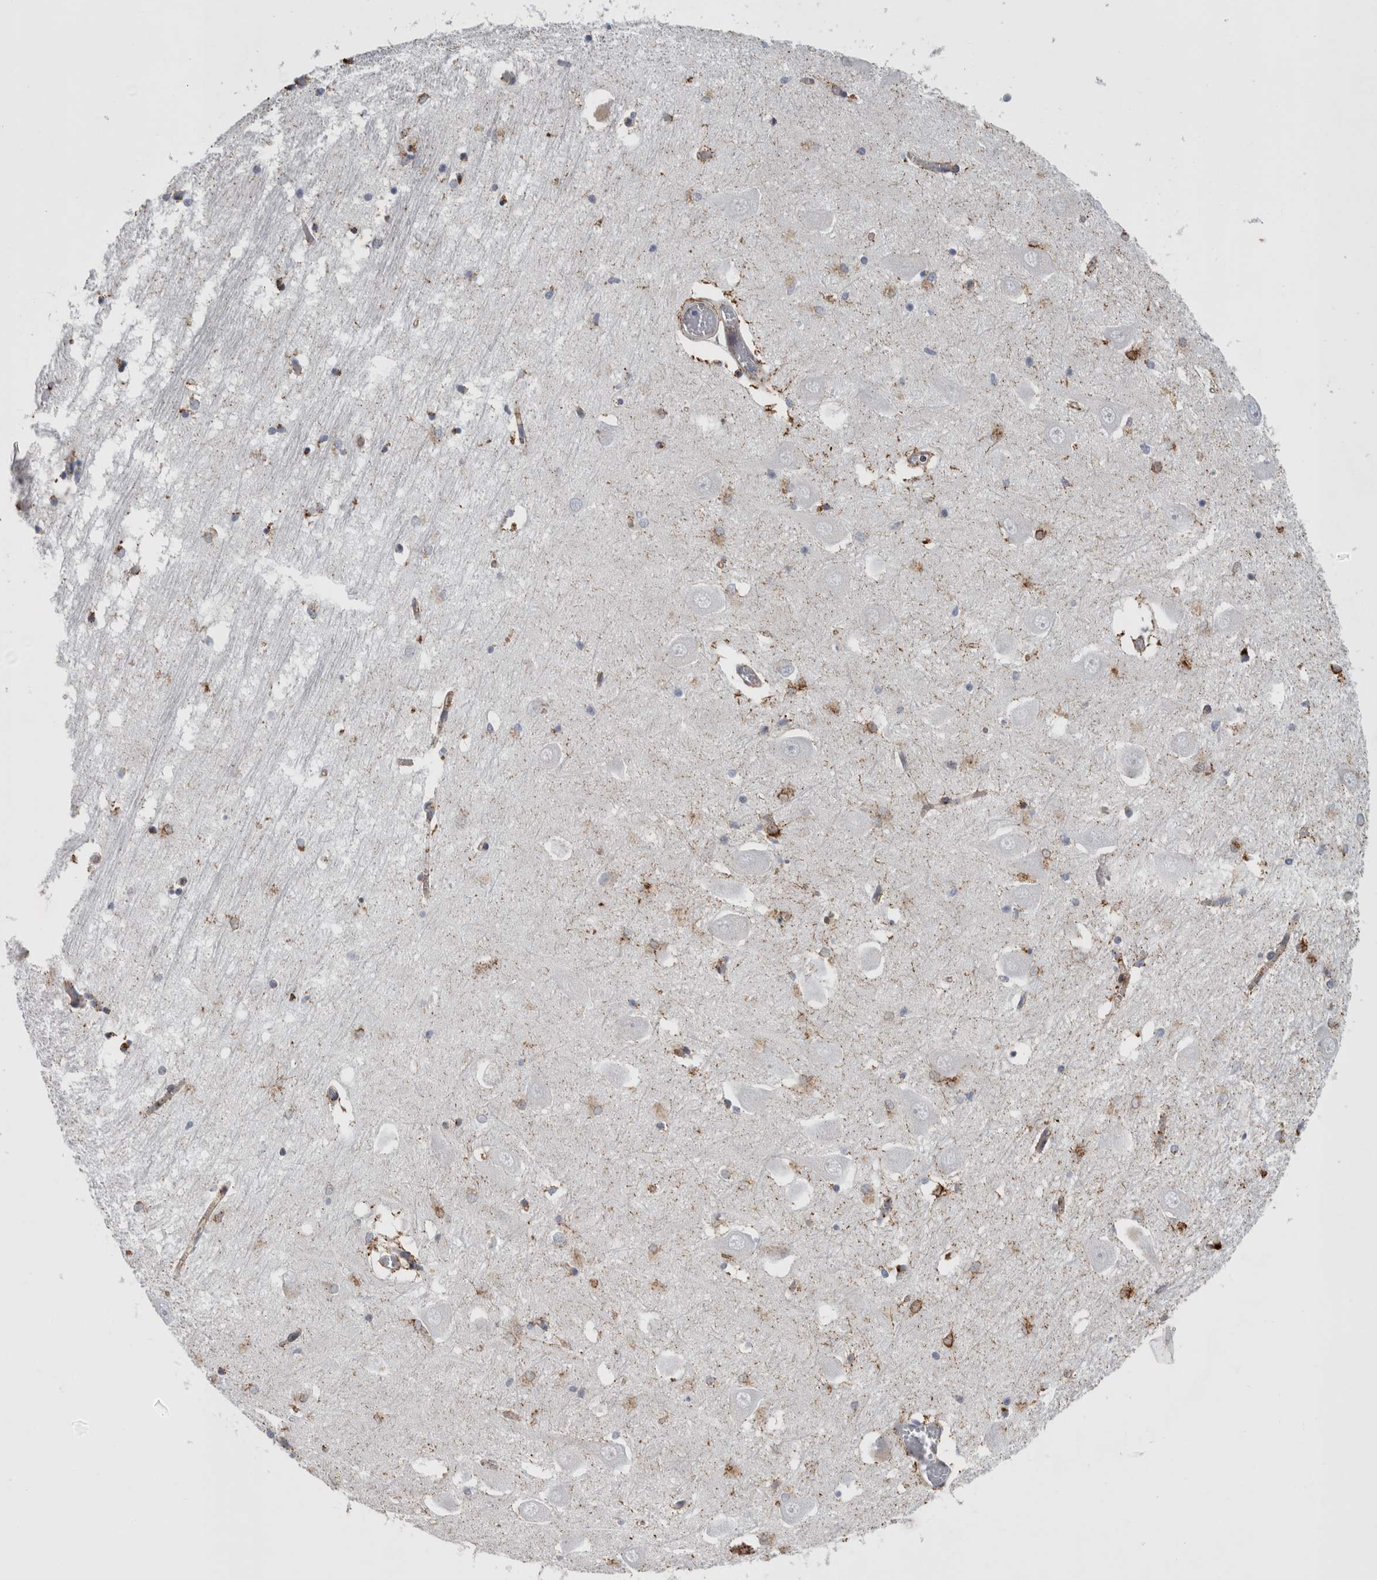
{"staining": {"intensity": "moderate", "quantity": "<25%", "location": "cytoplasmic/membranous"}, "tissue": "hippocampus", "cell_type": "Glial cells", "image_type": "normal", "snomed": [{"axis": "morphology", "description": "Normal tissue, NOS"}, {"axis": "topography", "description": "Hippocampus"}], "caption": "Immunohistochemistry (IHC) image of unremarkable human hippocampus stained for a protein (brown), which reveals low levels of moderate cytoplasmic/membranous positivity in approximately <25% of glial cells.", "gene": "DNAJC24", "patient": {"sex": "male", "age": 70}}